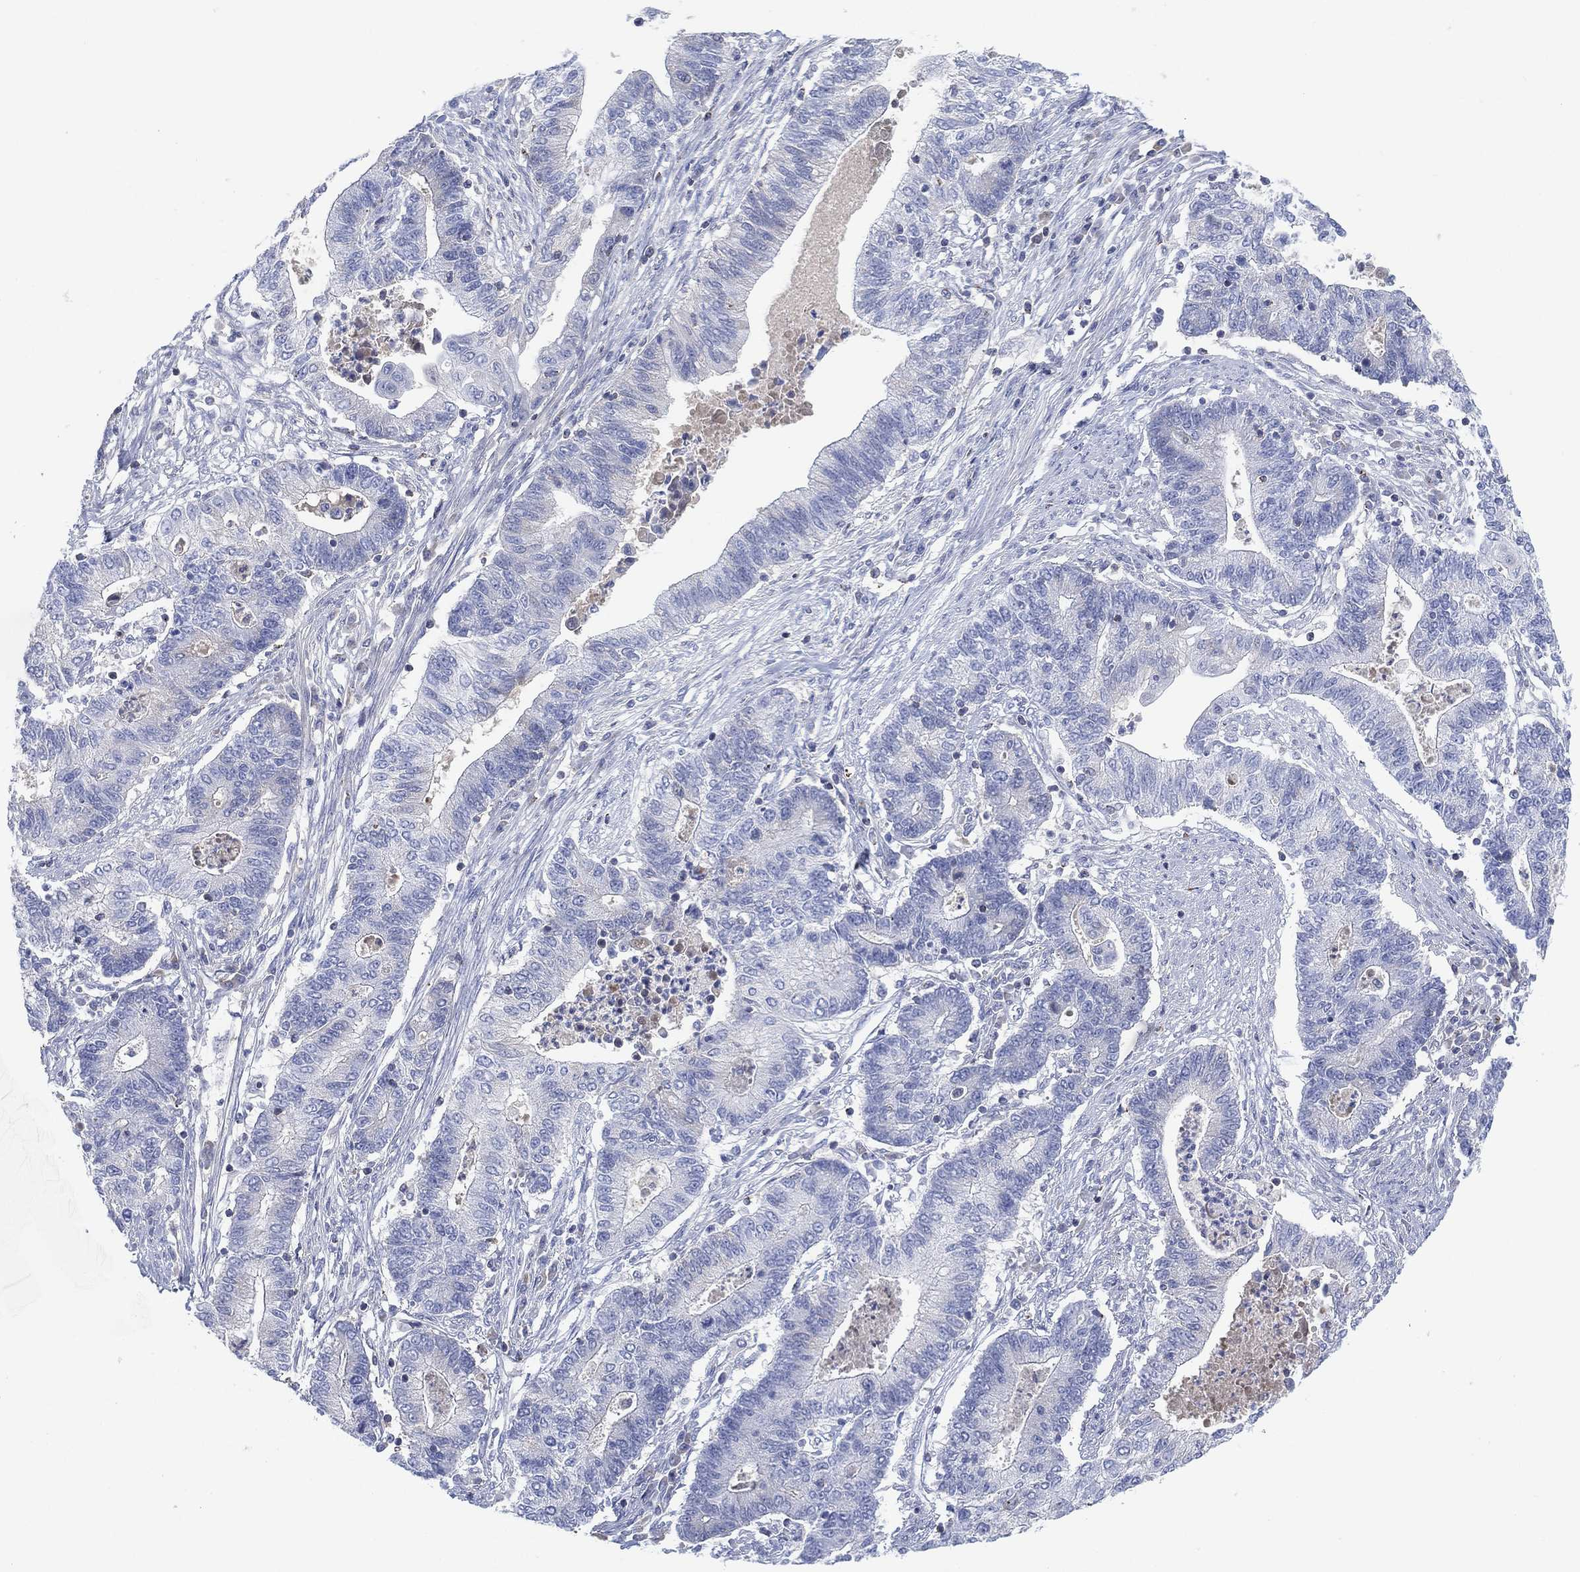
{"staining": {"intensity": "negative", "quantity": "none", "location": "none"}, "tissue": "endometrial cancer", "cell_type": "Tumor cells", "image_type": "cancer", "snomed": [{"axis": "morphology", "description": "Adenocarcinoma, NOS"}, {"axis": "topography", "description": "Uterus"}, {"axis": "topography", "description": "Endometrium"}], "caption": "This is an immunohistochemistry histopathology image of human endometrial cancer (adenocarcinoma). There is no staining in tumor cells.", "gene": "SEPTIN1", "patient": {"sex": "female", "age": 54}}